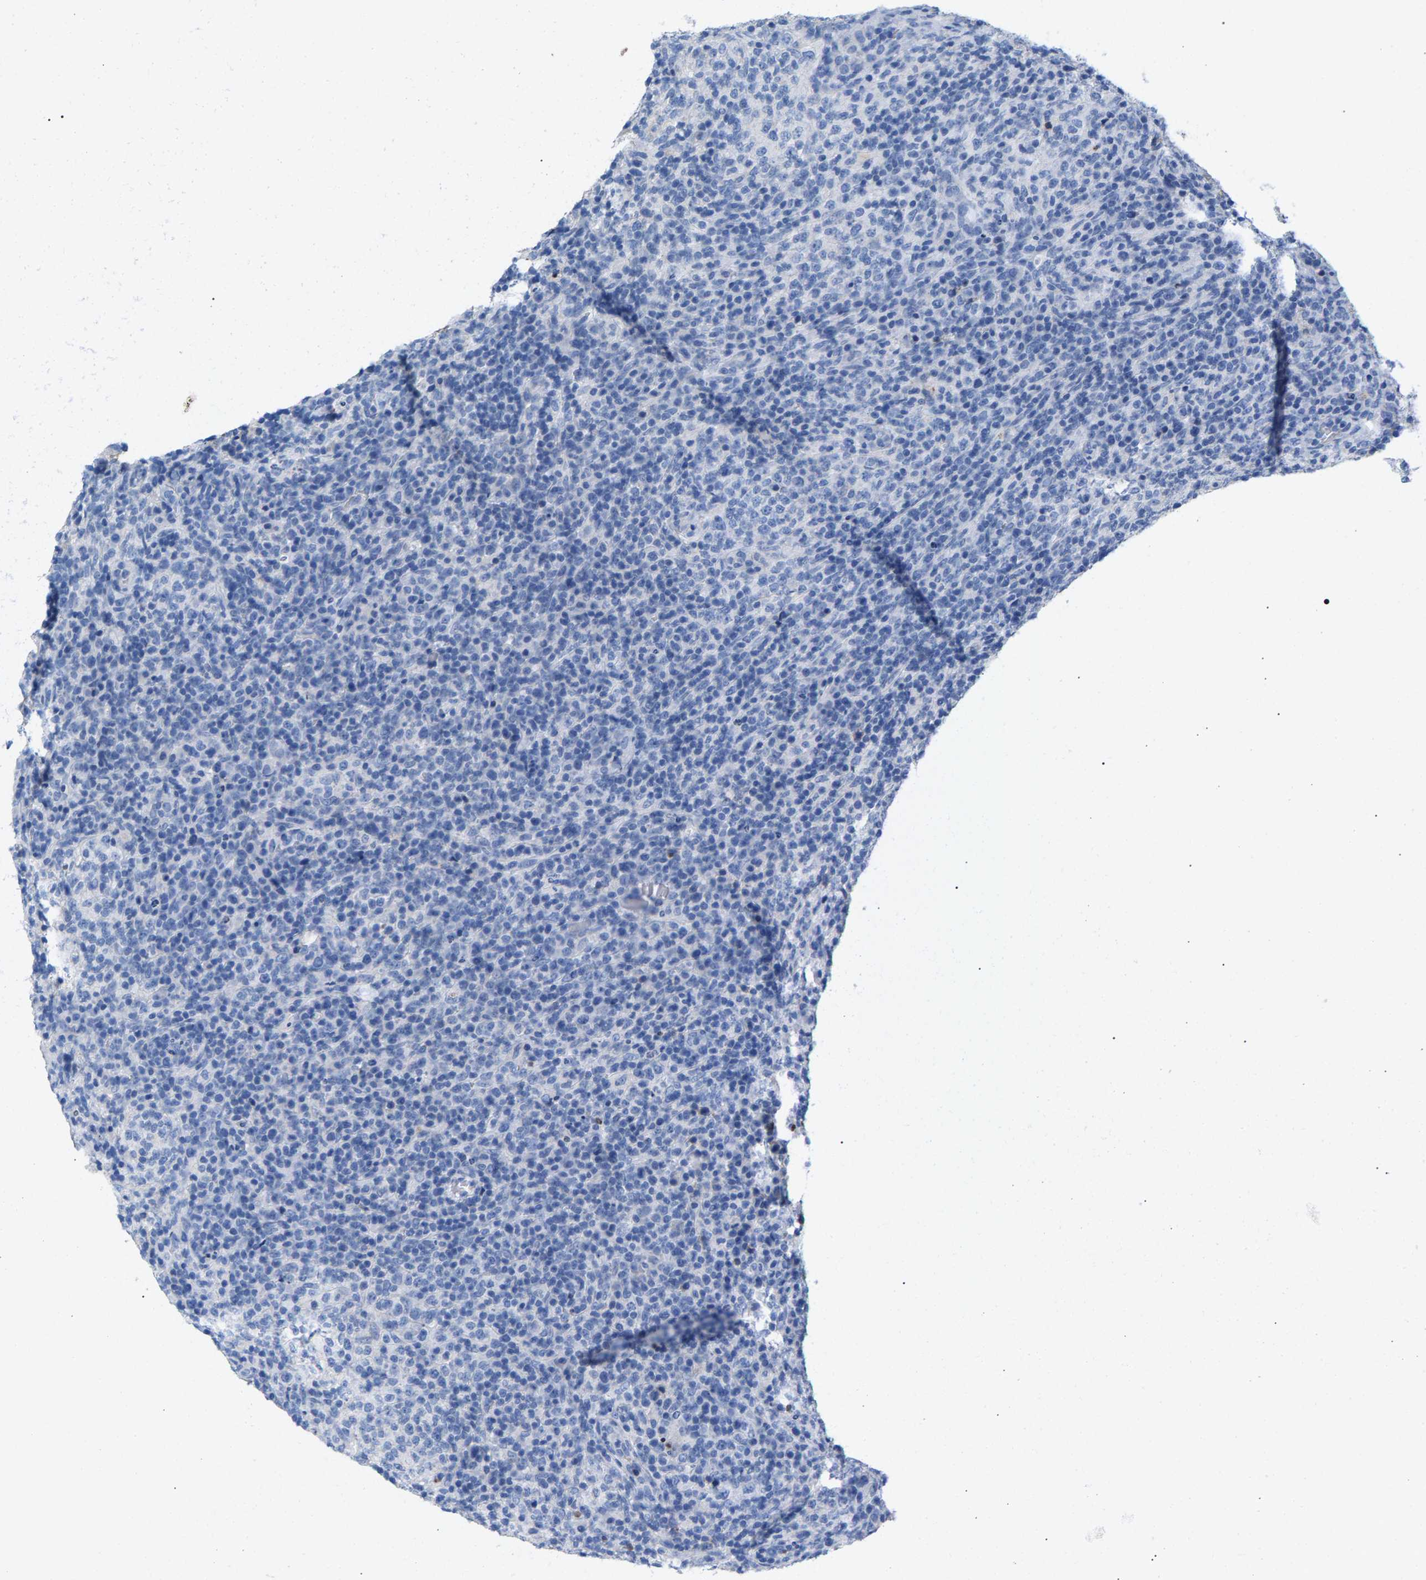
{"staining": {"intensity": "negative", "quantity": "none", "location": "none"}, "tissue": "lymphoma", "cell_type": "Tumor cells", "image_type": "cancer", "snomed": [{"axis": "morphology", "description": "Malignant lymphoma, non-Hodgkin's type, High grade"}, {"axis": "topography", "description": "Lymph node"}], "caption": "Photomicrograph shows no significant protein positivity in tumor cells of lymphoma.", "gene": "APOH", "patient": {"sex": "female", "age": 76}}